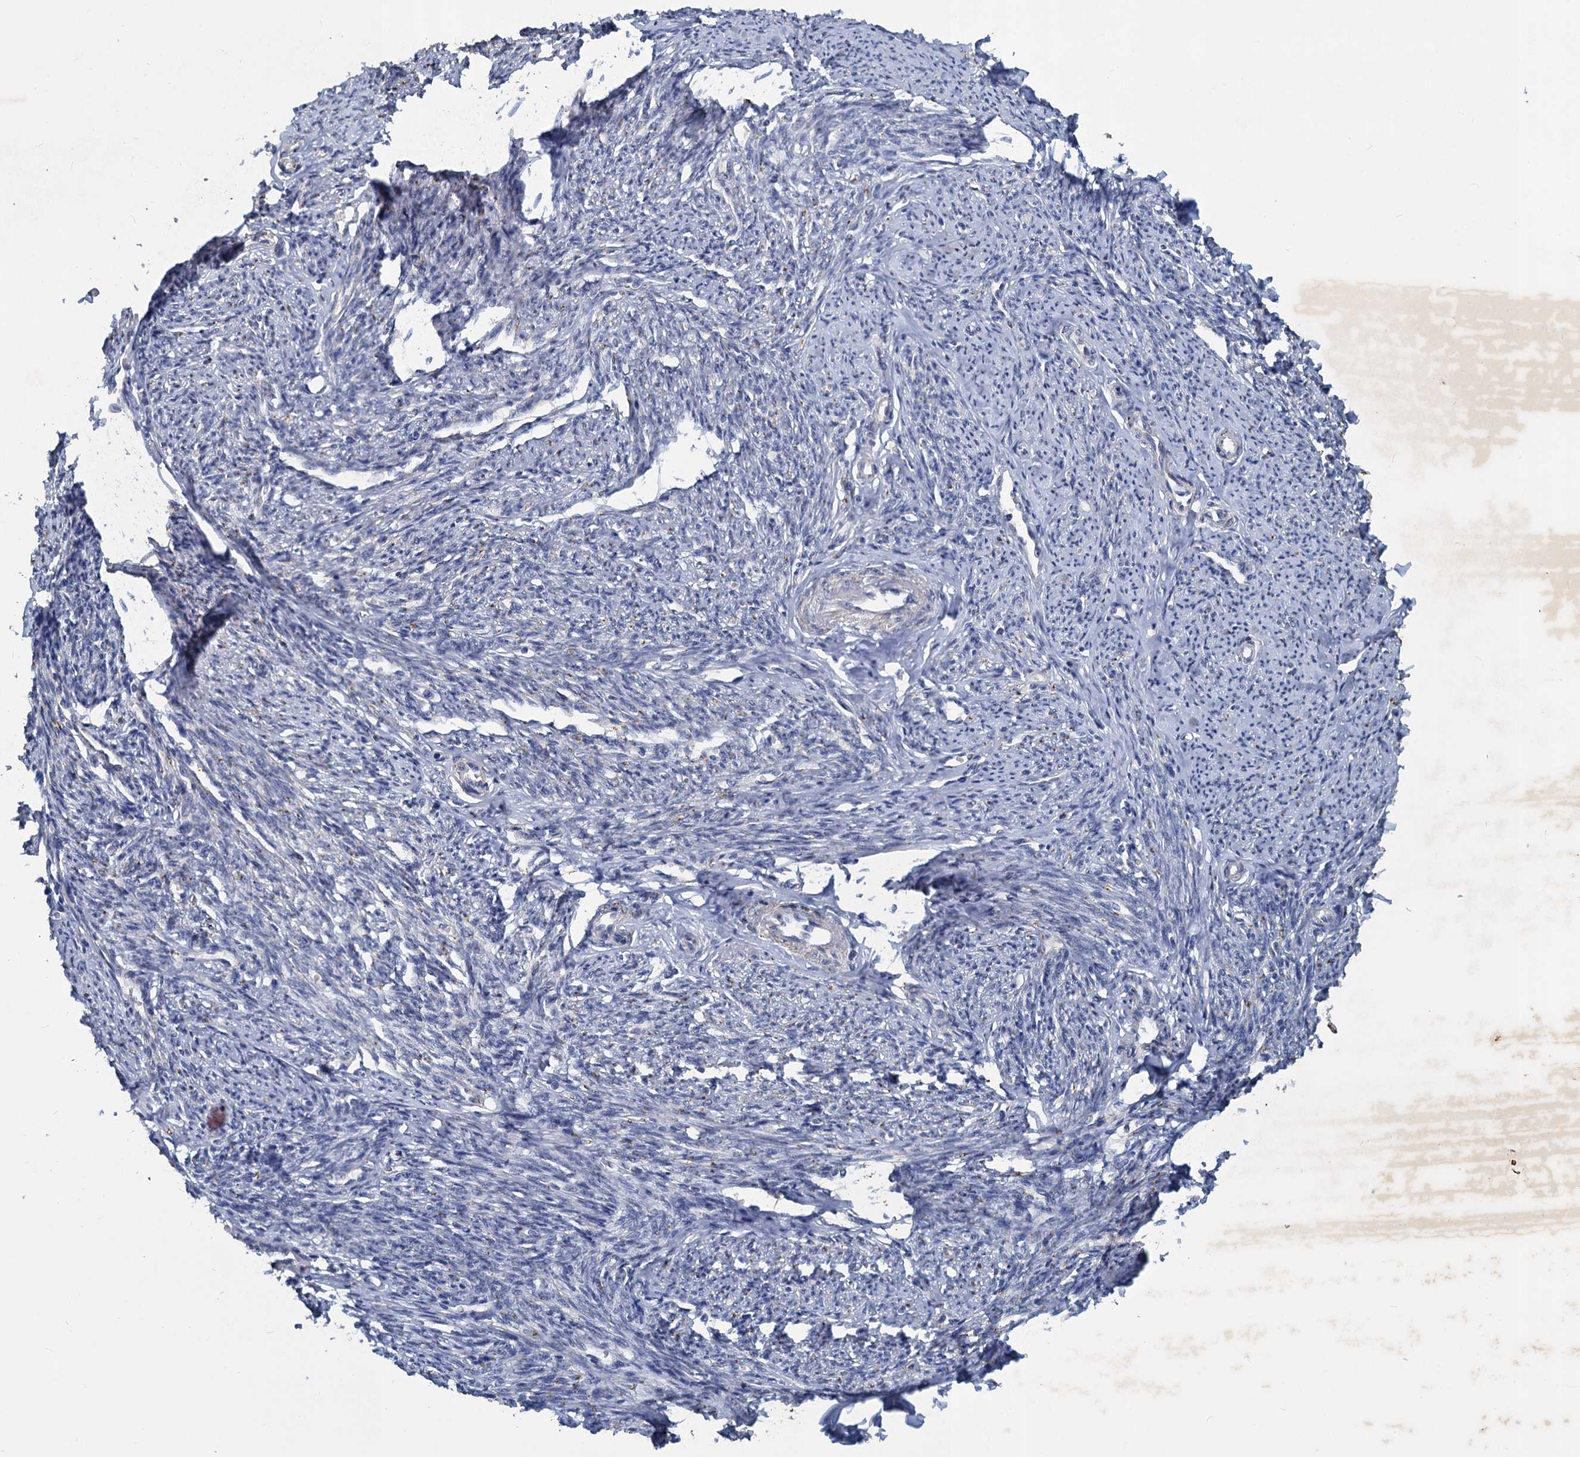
{"staining": {"intensity": "negative", "quantity": "none", "location": "none"}, "tissue": "smooth muscle", "cell_type": "Smooth muscle cells", "image_type": "normal", "snomed": [{"axis": "morphology", "description": "Normal tissue, NOS"}, {"axis": "topography", "description": "Smooth muscle"}, {"axis": "topography", "description": "Uterus"}], "caption": "Photomicrograph shows no protein staining in smooth muscle cells of normal smooth muscle.", "gene": "SLC2A7", "patient": {"sex": "female", "age": 59}}